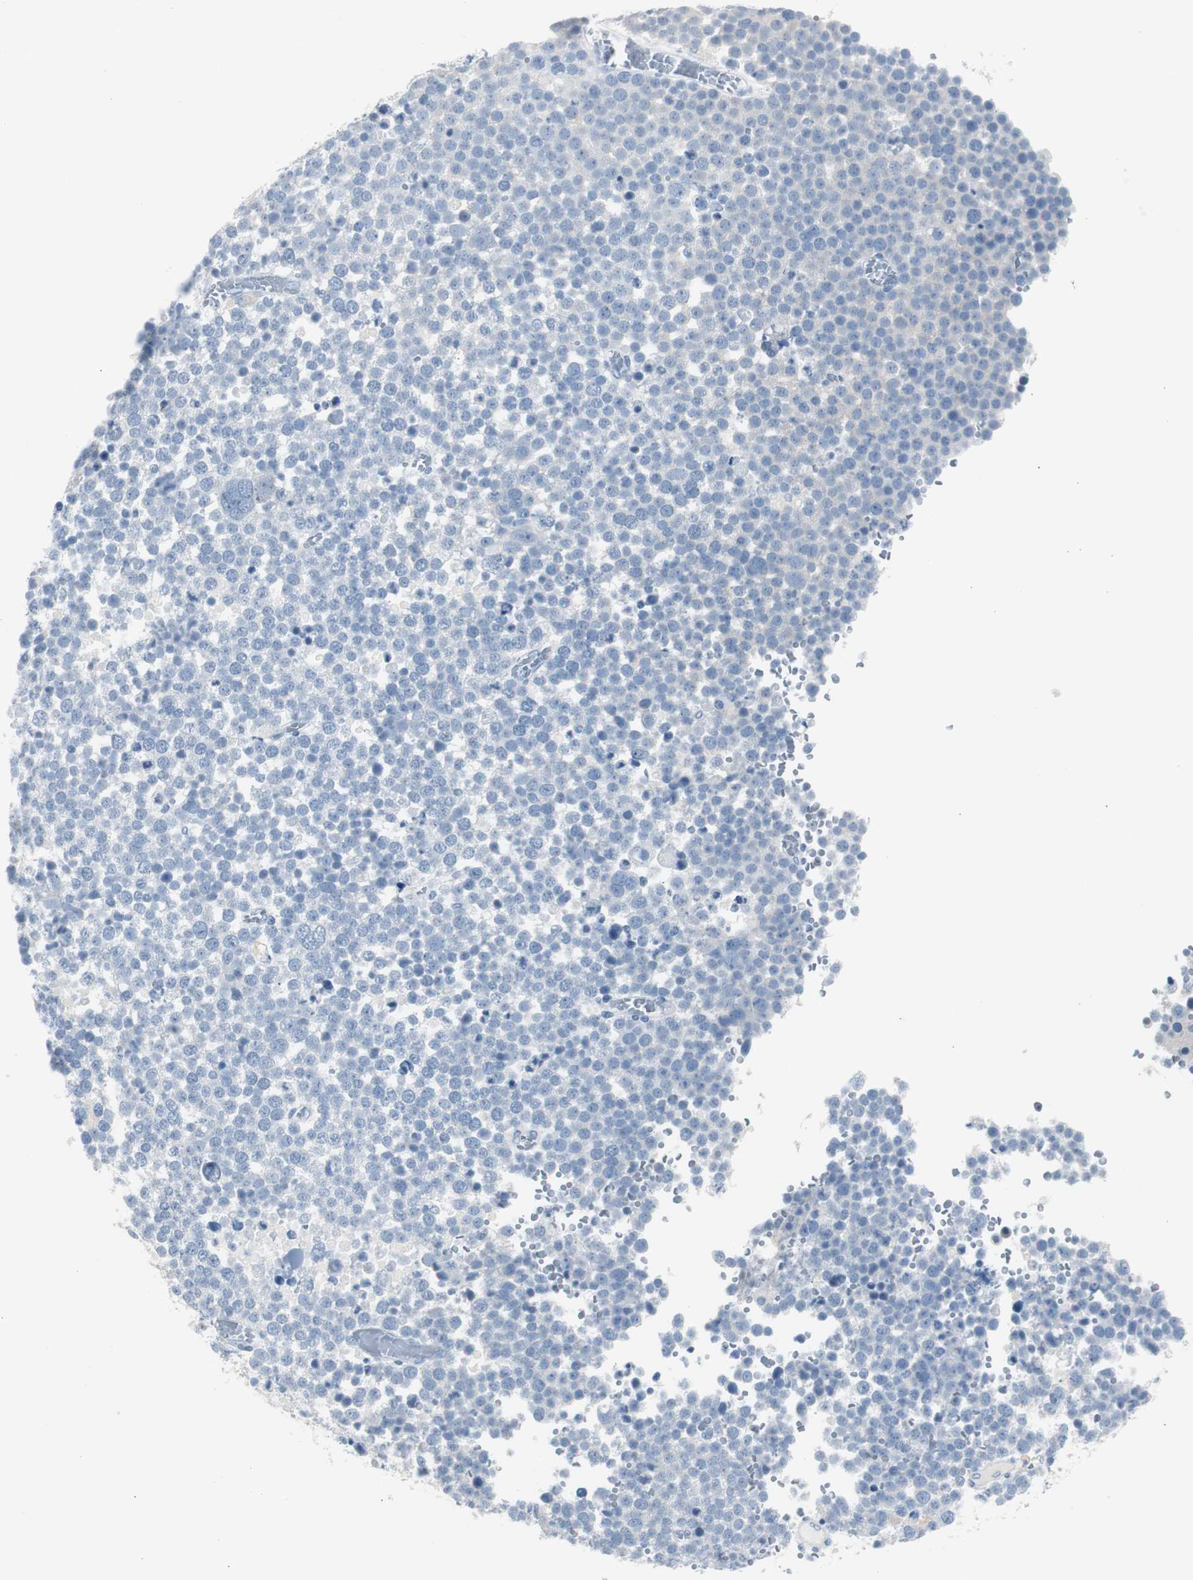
{"staining": {"intensity": "negative", "quantity": "none", "location": "none"}, "tissue": "testis cancer", "cell_type": "Tumor cells", "image_type": "cancer", "snomed": [{"axis": "morphology", "description": "Seminoma, NOS"}, {"axis": "topography", "description": "Testis"}], "caption": "High magnification brightfield microscopy of testis cancer (seminoma) stained with DAB (brown) and counterstained with hematoxylin (blue): tumor cells show no significant expression.", "gene": "S100A7", "patient": {"sex": "male", "age": 71}}